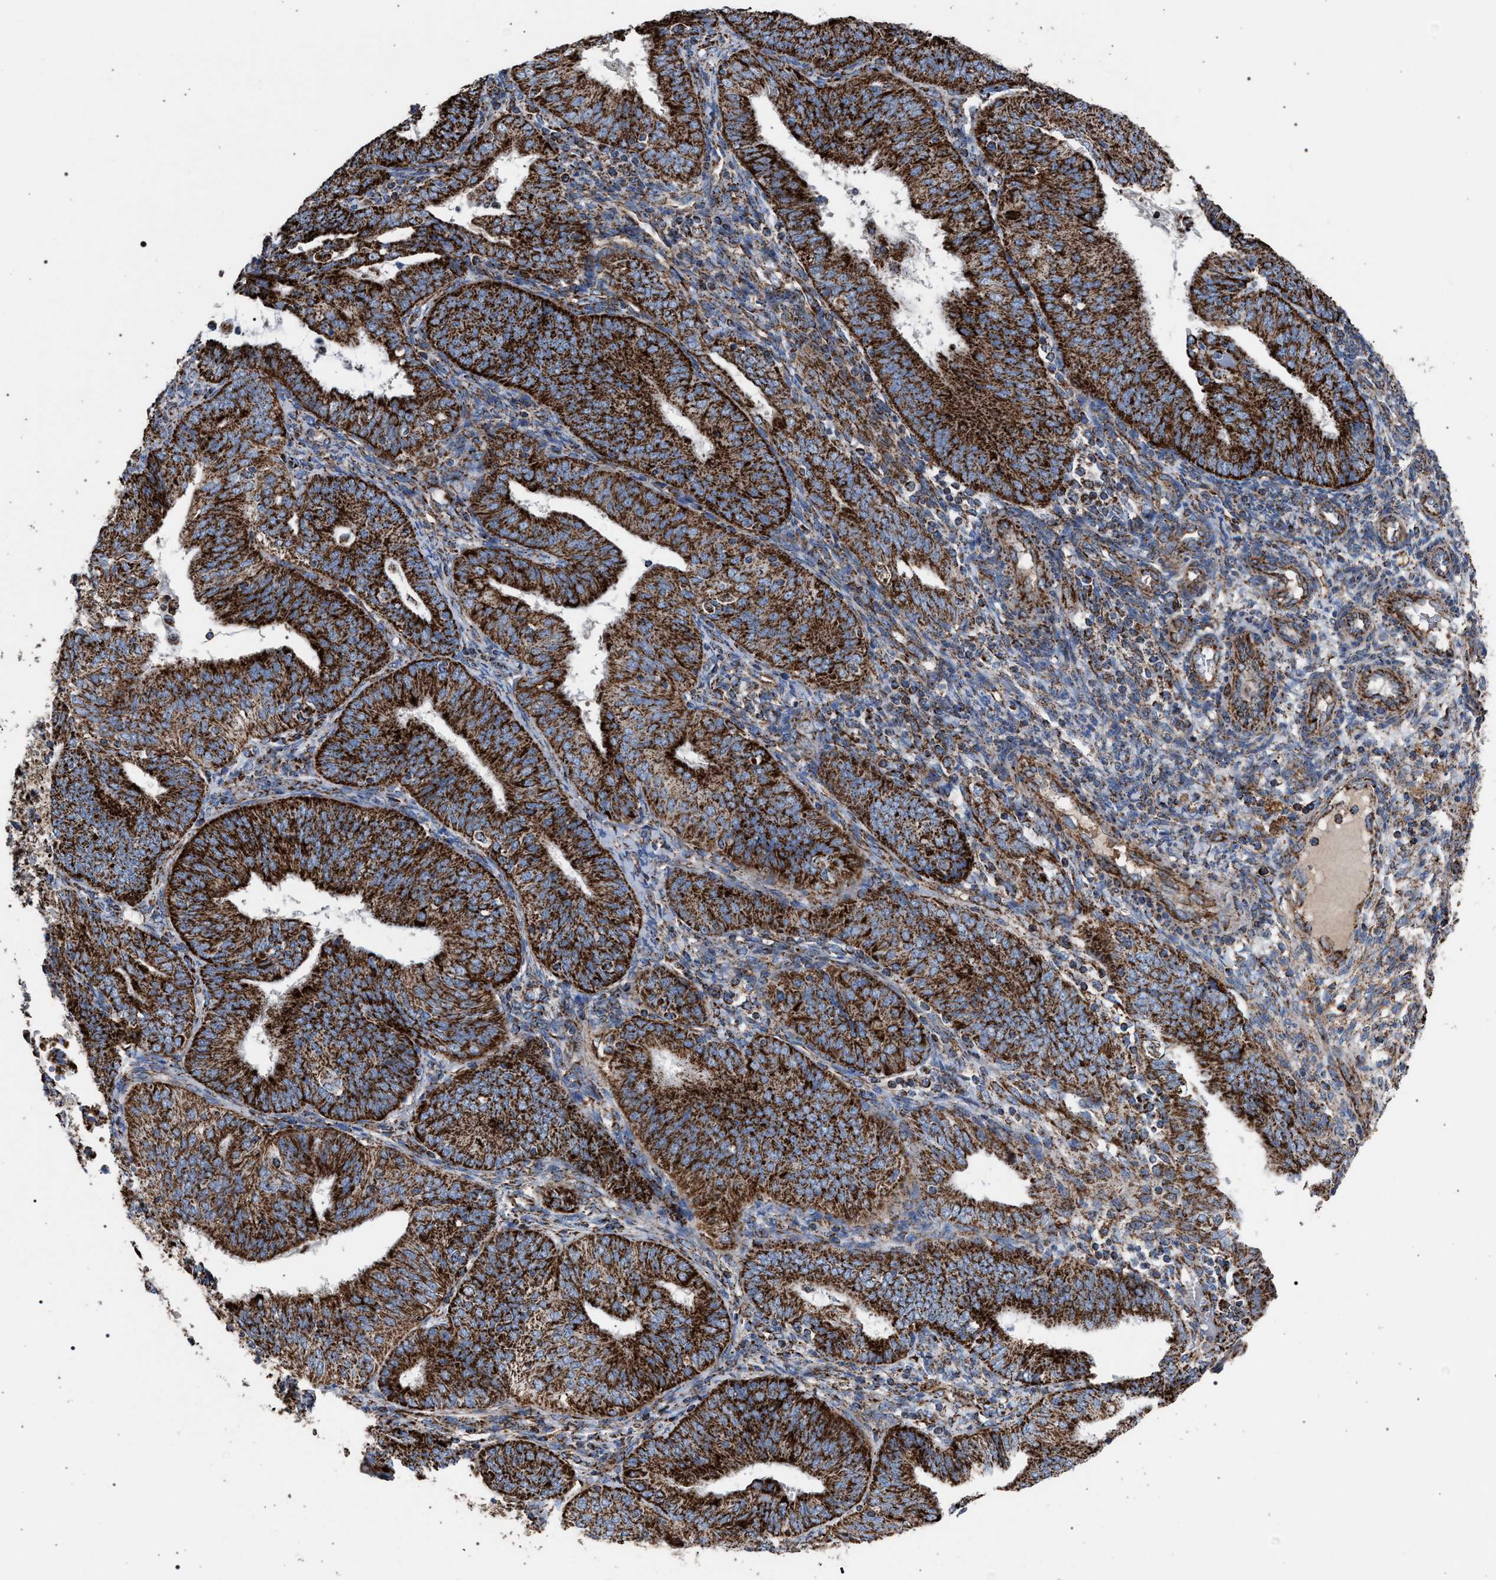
{"staining": {"intensity": "strong", "quantity": ">75%", "location": "cytoplasmic/membranous"}, "tissue": "endometrial cancer", "cell_type": "Tumor cells", "image_type": "cancer", "snomed": [{"axis": "morphology", "description": "Adenocarcinoma, NOS"}, {"axis": "topography", "description": "Endometrium"}], "caption": "Immunohistochemistry histopathology image of neoplastic tissue: endometrial cancer (adenocarcinoma) stained using immunohistochemistry exhibits high levels of strong protein expression localized specifically in the cytoplasmic/membranous of tumor cells, appearing as a cytoplasmic/membranous brown color.", "gene": "VPS13A", "patient": {"sex": "female", "age": 58}}